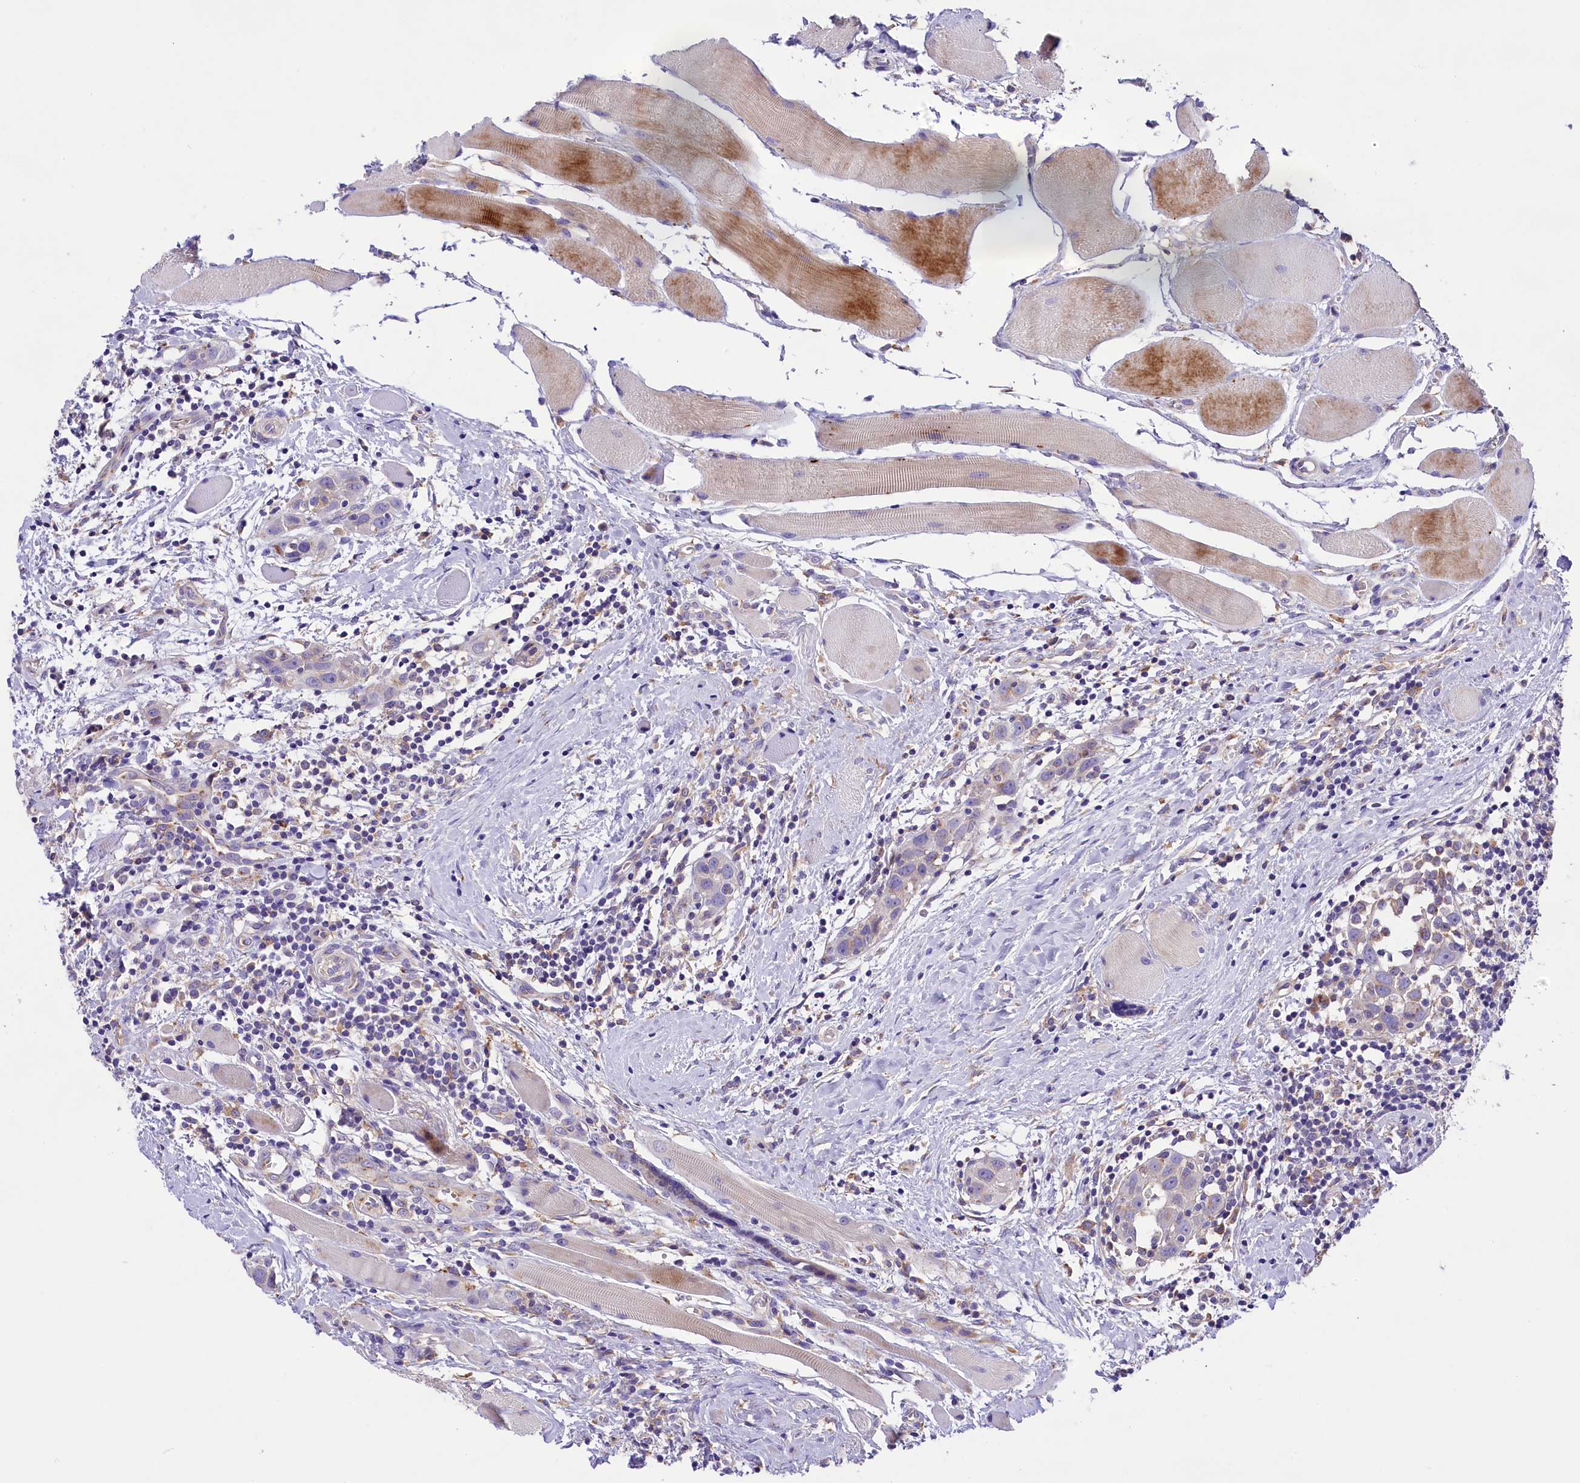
{"staining": {"intensity": "negative", "quantity": "none", "location": "none"}, "tissue": "head and neck cancer", "cell_type": "Tumor cells", "image_type": "cancer", "snomed": [{"axis": "morphology", "description": "Squamous cell carcinoma, NOS"}, {"axis": "topography", "description": "Oral tissue"}, {"axis": "topography", "description": "Head-Neck"}], "caption": "Immunohistochemical staining of human head and neck squamous cell carcinoma reveals no significant positivity in tumor cells. (DAB immunohistochemistry, high magnification).", "gene": "PEMT", "patient": {"sex": "female", "age": 50}}